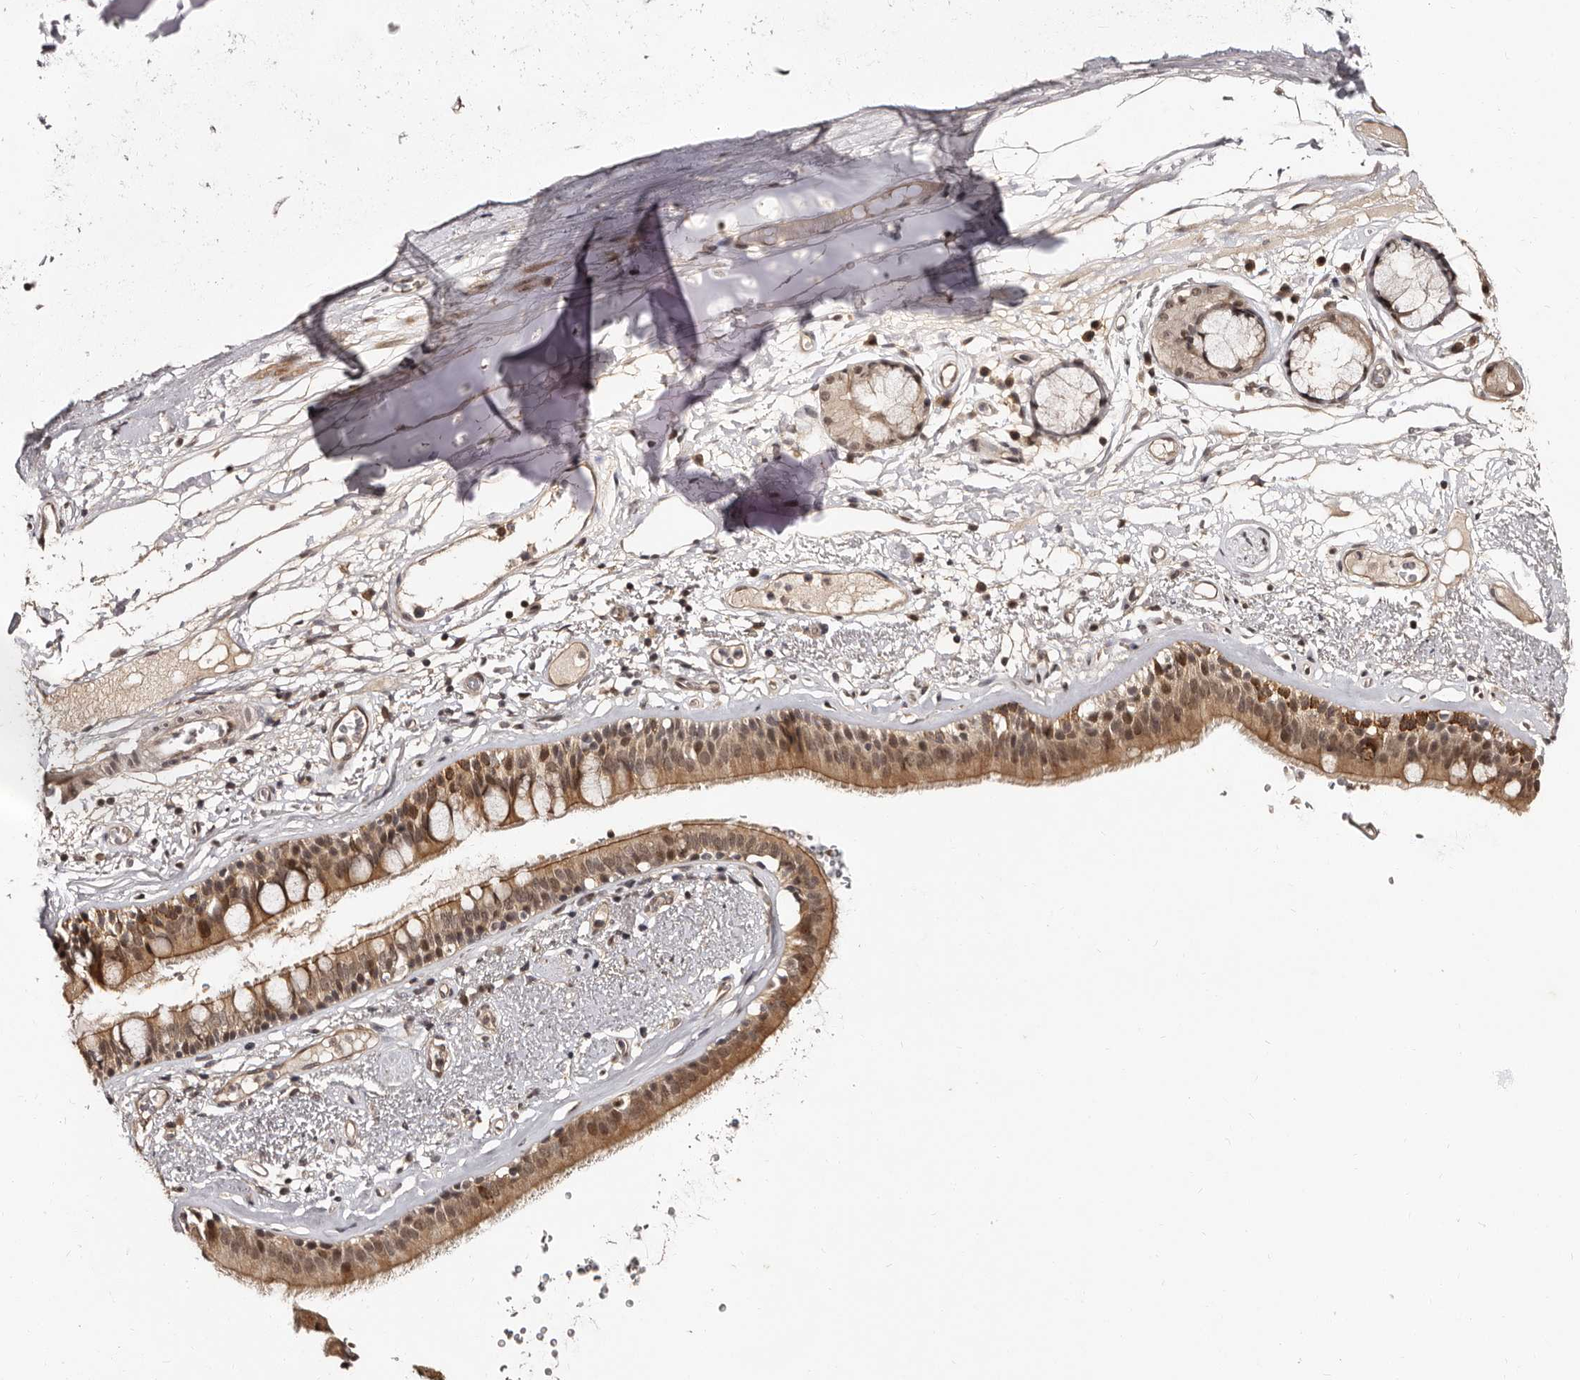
{"staining": {"intensity": "weak", "quantity": ">75%", "location": "cytoplasmic/membranous"}, "tissue": "adipose tissue", "cell_type": "Adipocytes", "image_type": "normal", "snomed": [{"axis": "morphology", "description": "Normal tissue, NOS"}, {"axis": "topography", "description": "Cartilage tissue"}], "caption": "A low amount of weak cytoplasmic/membranous positivity is appreciated in approximately >75% of adipocytes in benign adipose tissue. Using DAB (brown) and hematoxylin (blue) stains, captured at high magnification using brightfield microscopy.", "gene": "TBC1D22B", "patient": {"sex": "female", "age": 63}}